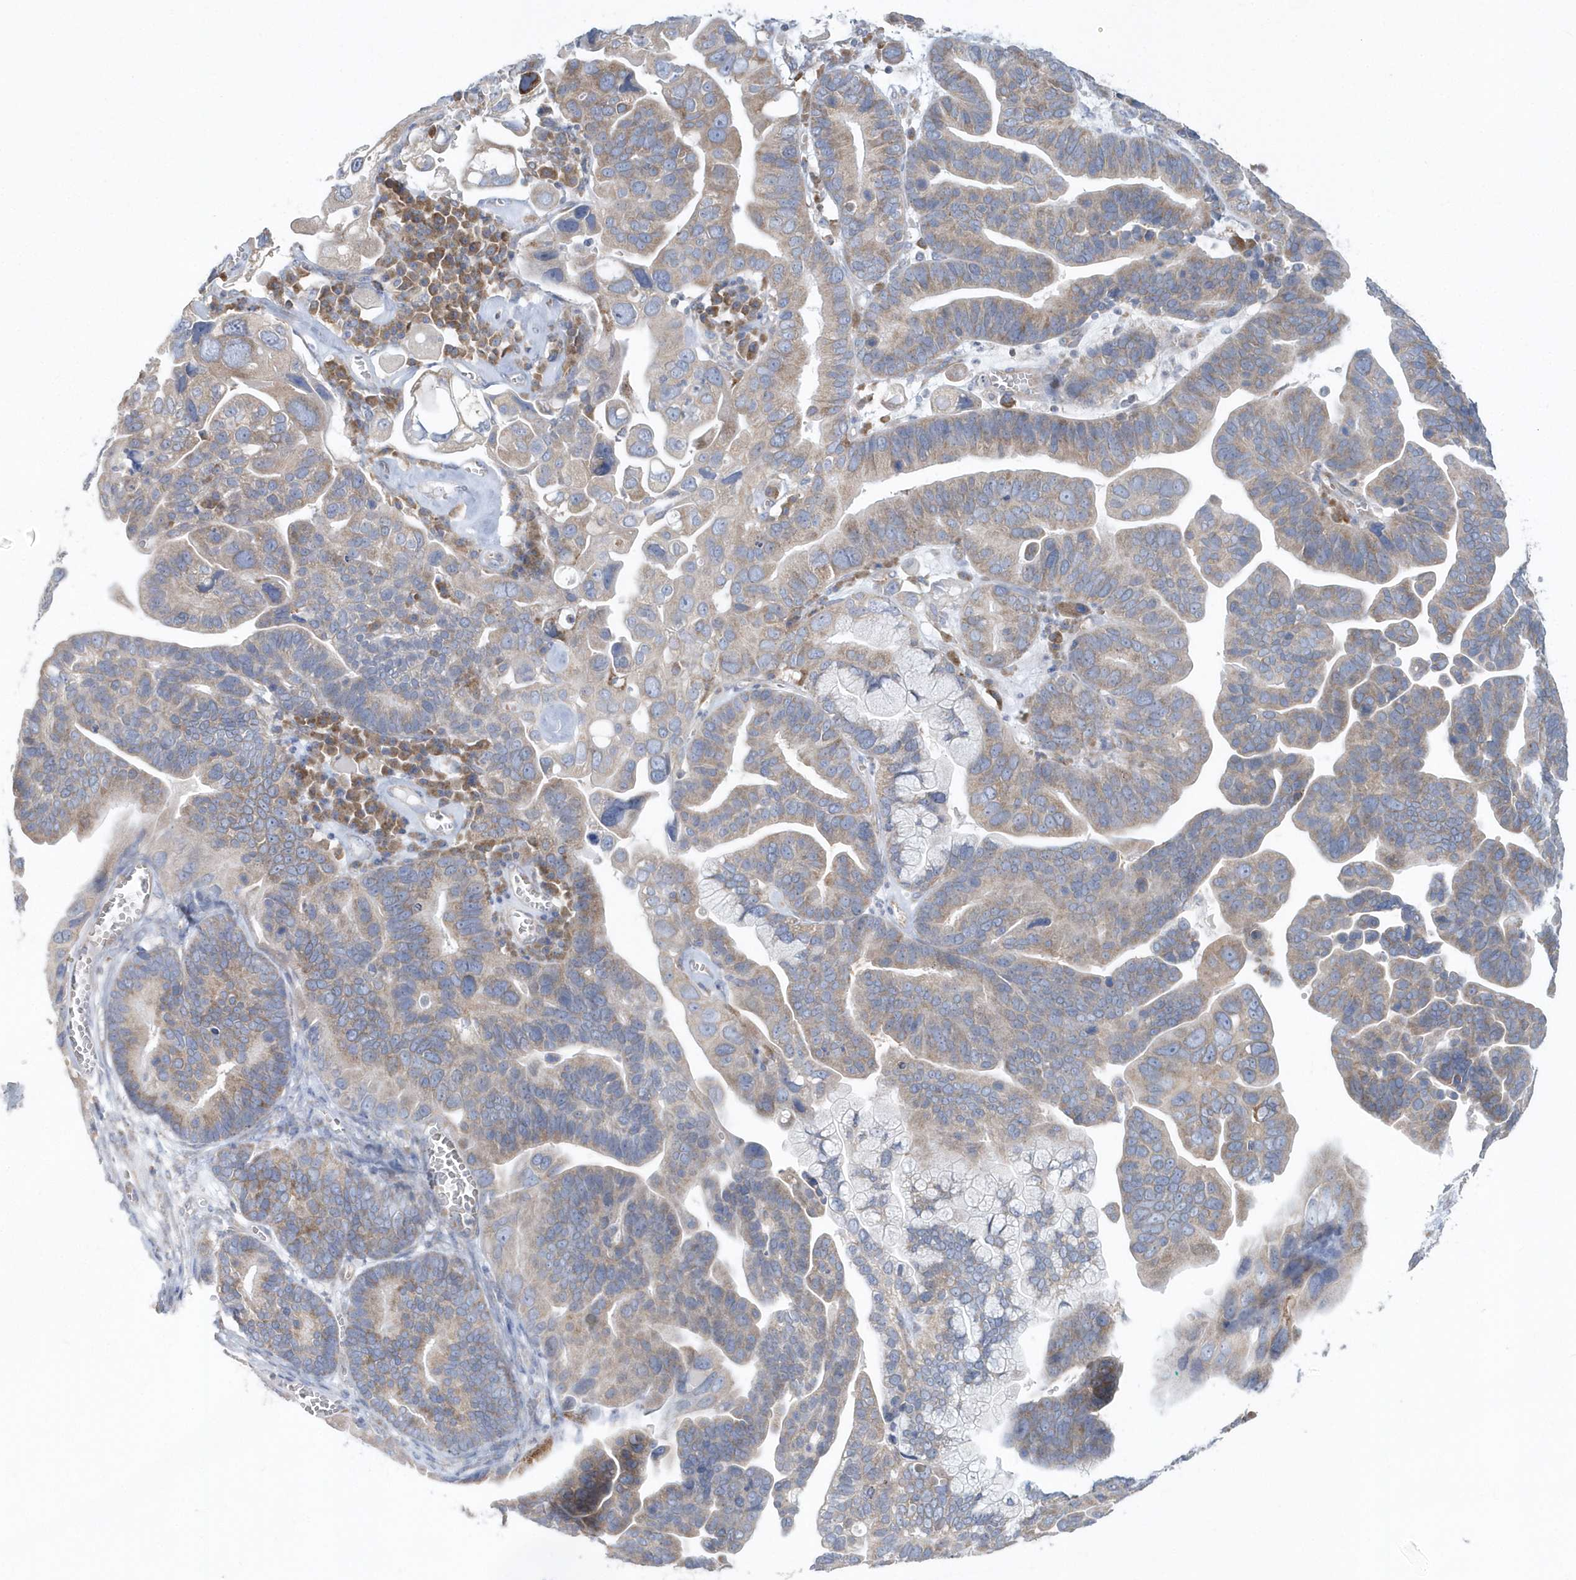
{"staining": {"intensity": "weak", "quantity": "25%-75%", "location": "cytoplasmic/membranous"}, "tissue": "ovarian cancer", "cell_type": "Tumor cells", "image_type": "cancer", "snomed": [{"axis": "morphology", "description": "Cystadenocarcinoma, serous, NOS"}, {"axis": "topography", "description": "Ovary"}], "caption": "Weak cytoplasmic/membranous positivity for a protein is identified in about 25%-75% of tumor cells of ovarian cancer (serous cystadenocarcinoma) using IHC.", "gene": "EIF3C", "patient": {"sex": "female", "age": 56}}